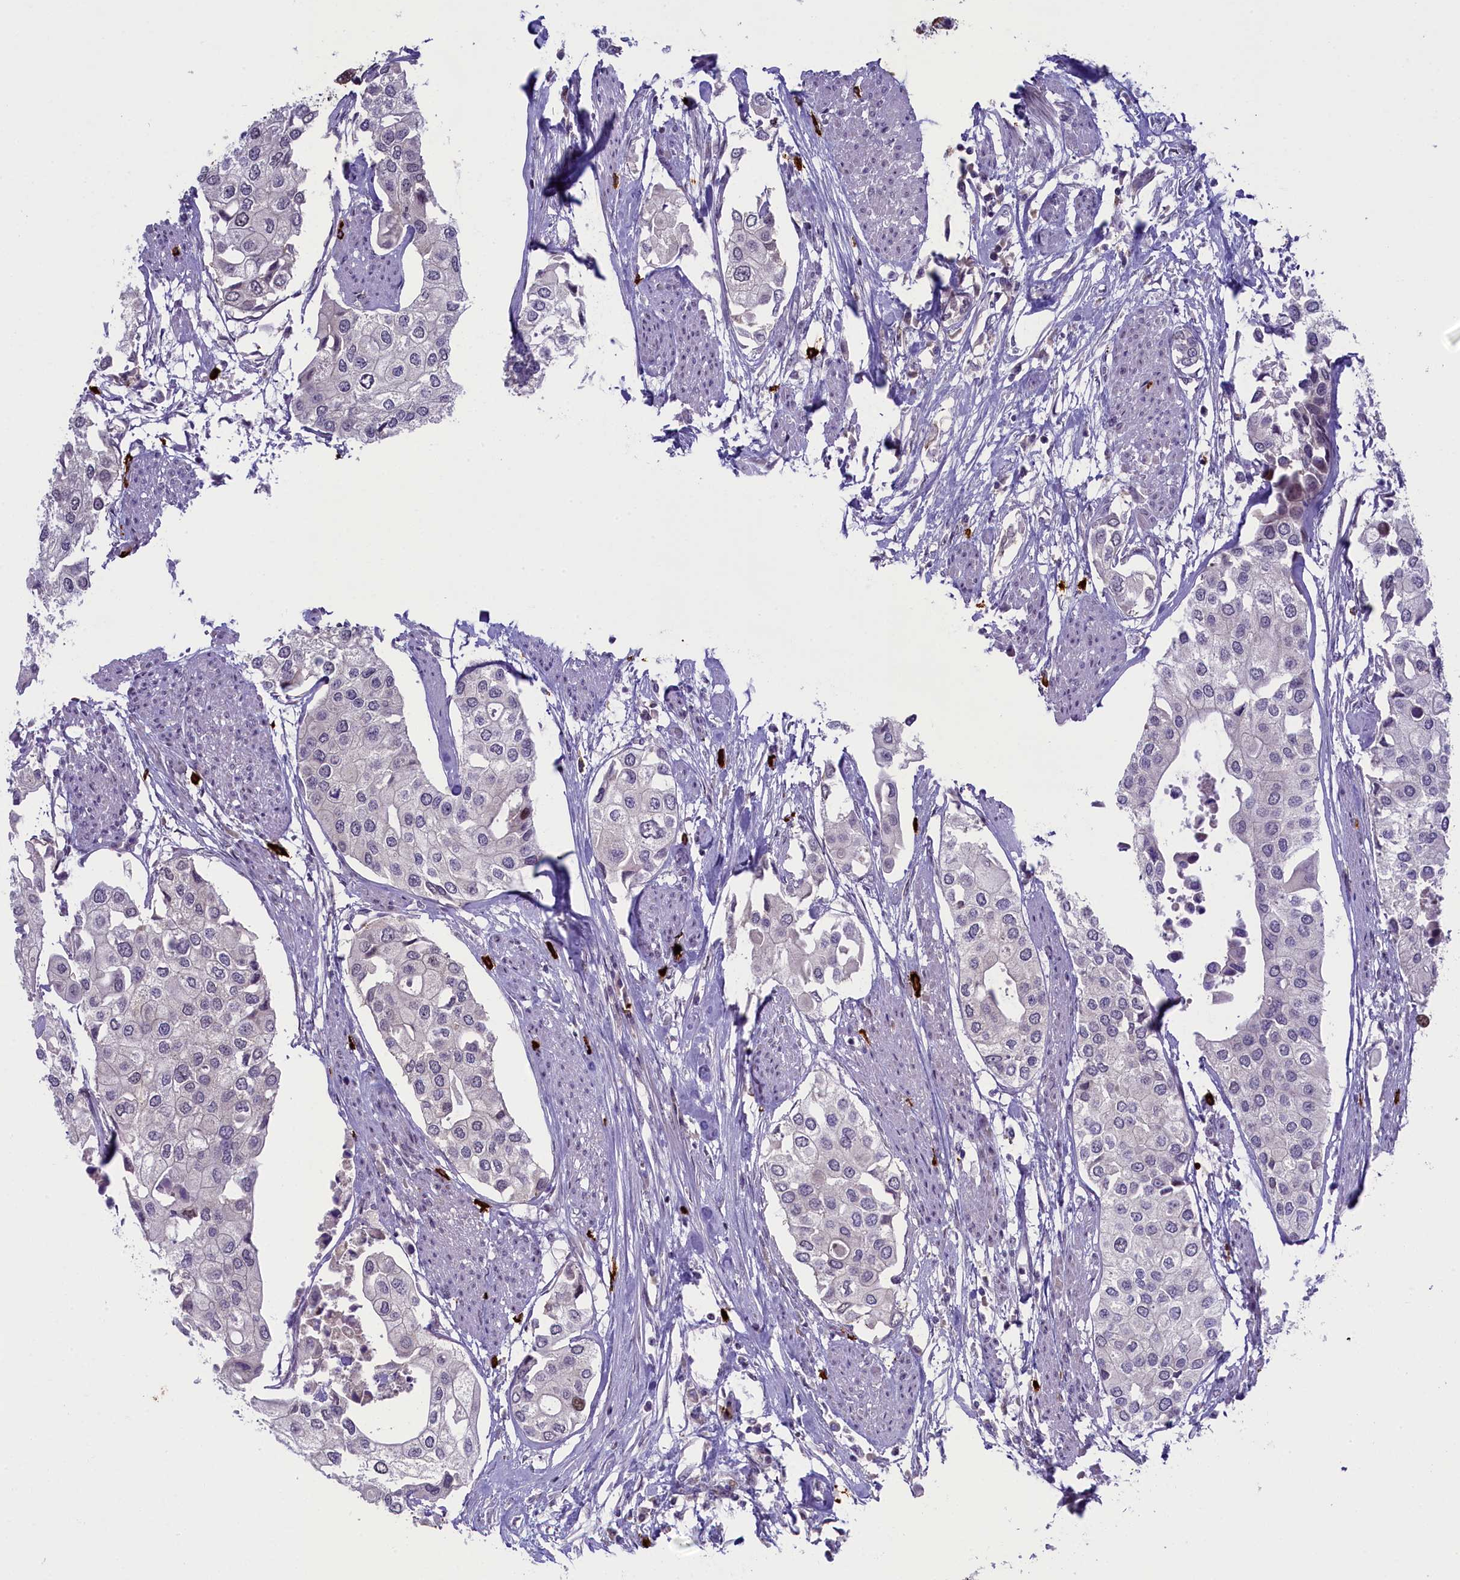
{"staining": {"intensity": "negative", "quantity": "none", "location": "none"}, "tissue": "urothelial cancer", "cell_type": "Tumor cells", "image_type": "cancer", "snomed": [{"axis": "morphology", "description": "Urothelial carcinoma, High grade"}, {"axis": "topography", "description": "Urinary bladder"}], "caption": "An image of human urothelial cancer is negative for staining in tumor cells. (DAB (3,3'-diaminobenzidine) IHC visualized using brightfield microscopy, high magnification).", "gene": "CCL23", "patient": {"sex": "male", "age": 64}}